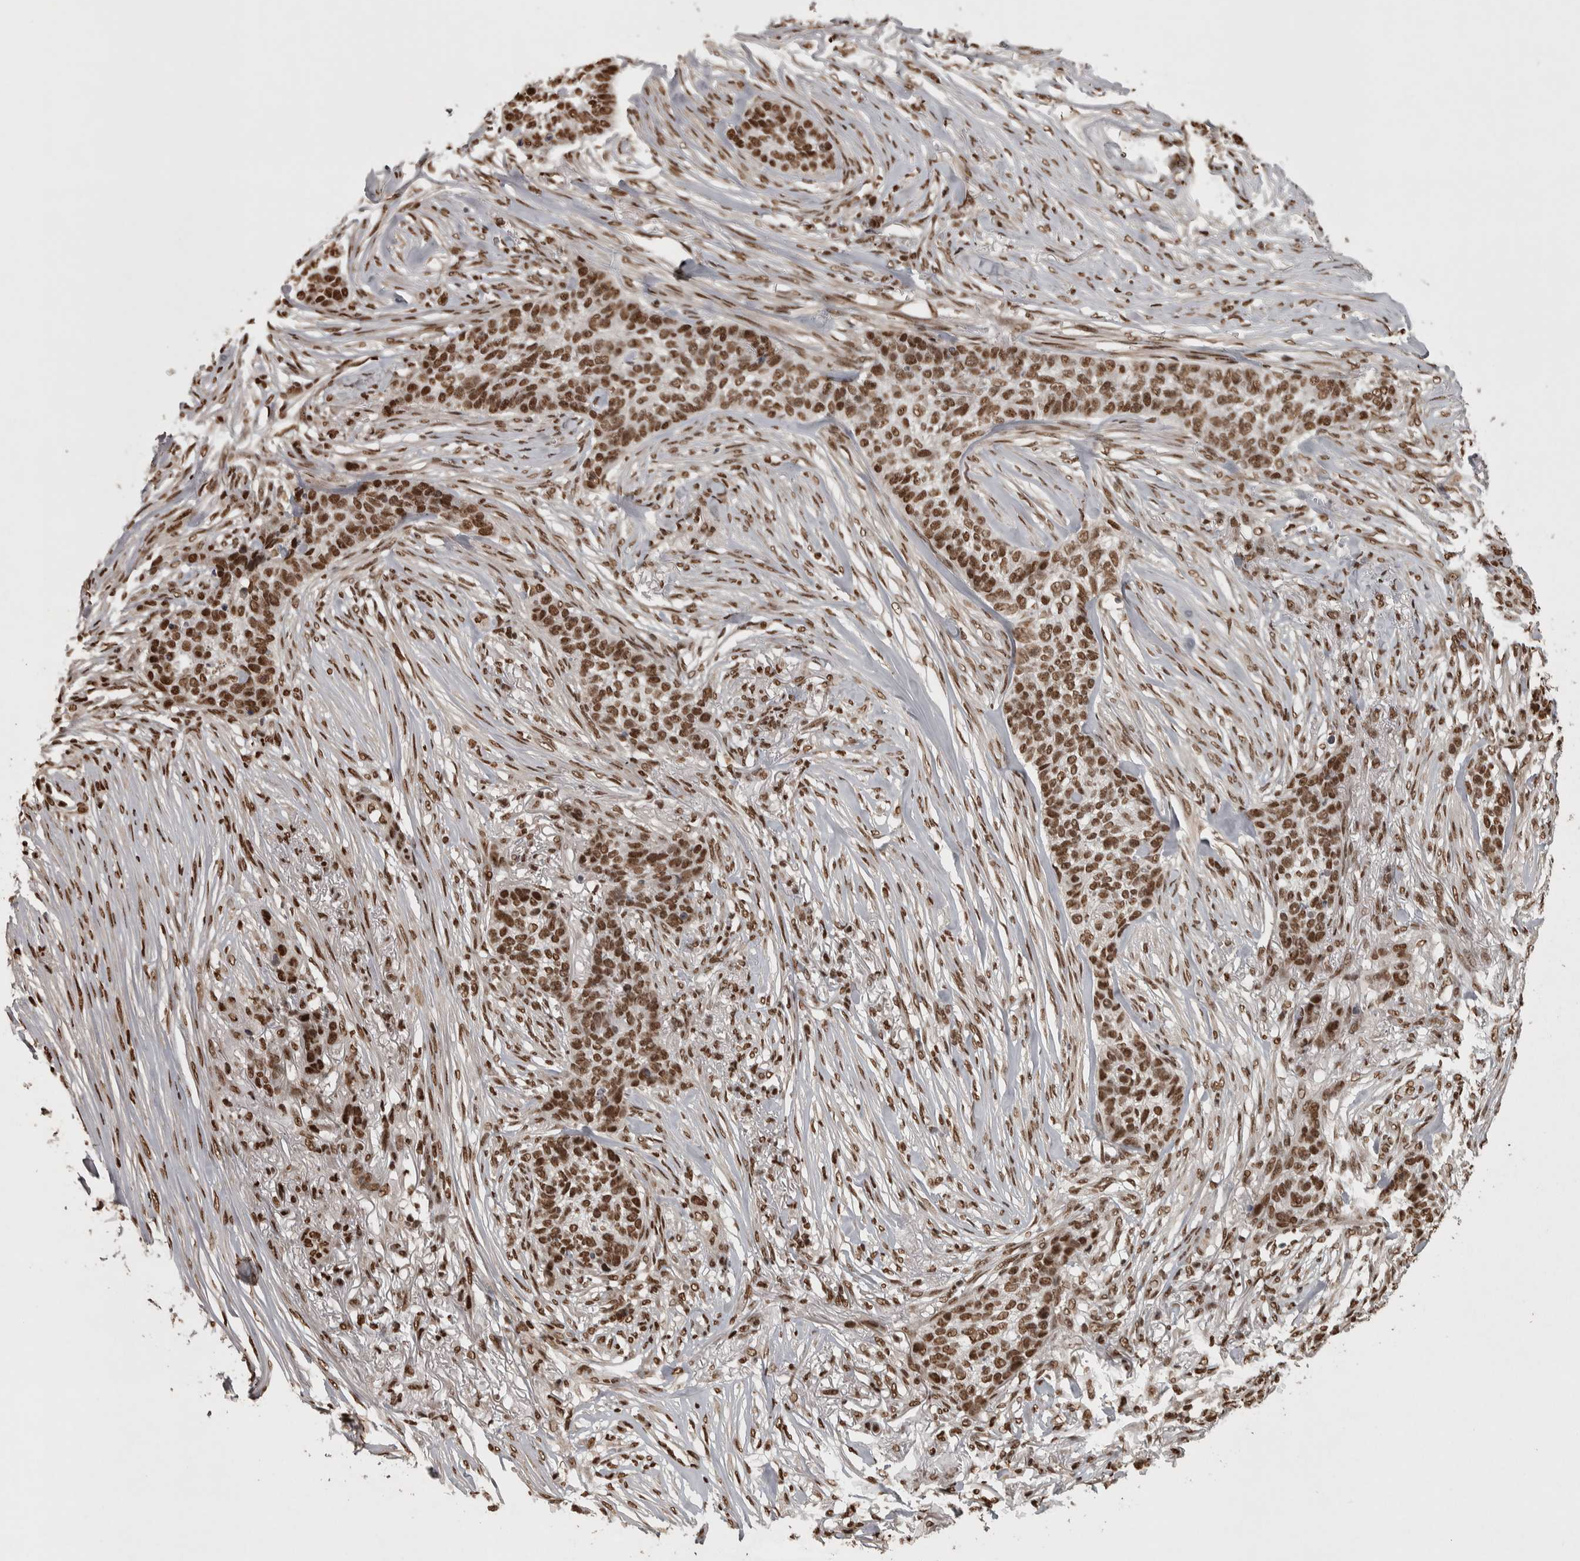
{"staining": {"intensity": "moderate", "quantity": ">75%", "location": "nuclear"}, "tissue": "skin cancer", "cell_type": "Tumor cells", "image_type": "cancer", "snomed": [{"axis": "morphology", "description": "Basal cell carcinoma"}, {"axis": "topography", "description": "Skin"}], "caption": "This photomicrograph displays skin cancer stained with immunohistochemistry (IHC) to label a protein in brown. The nuclear of tumor cells show moderate positivity for the protein. Nuclei are counter-stained blue.", "gene": "ZFHX4", "patient": {"sex": "male", "age": 85}}